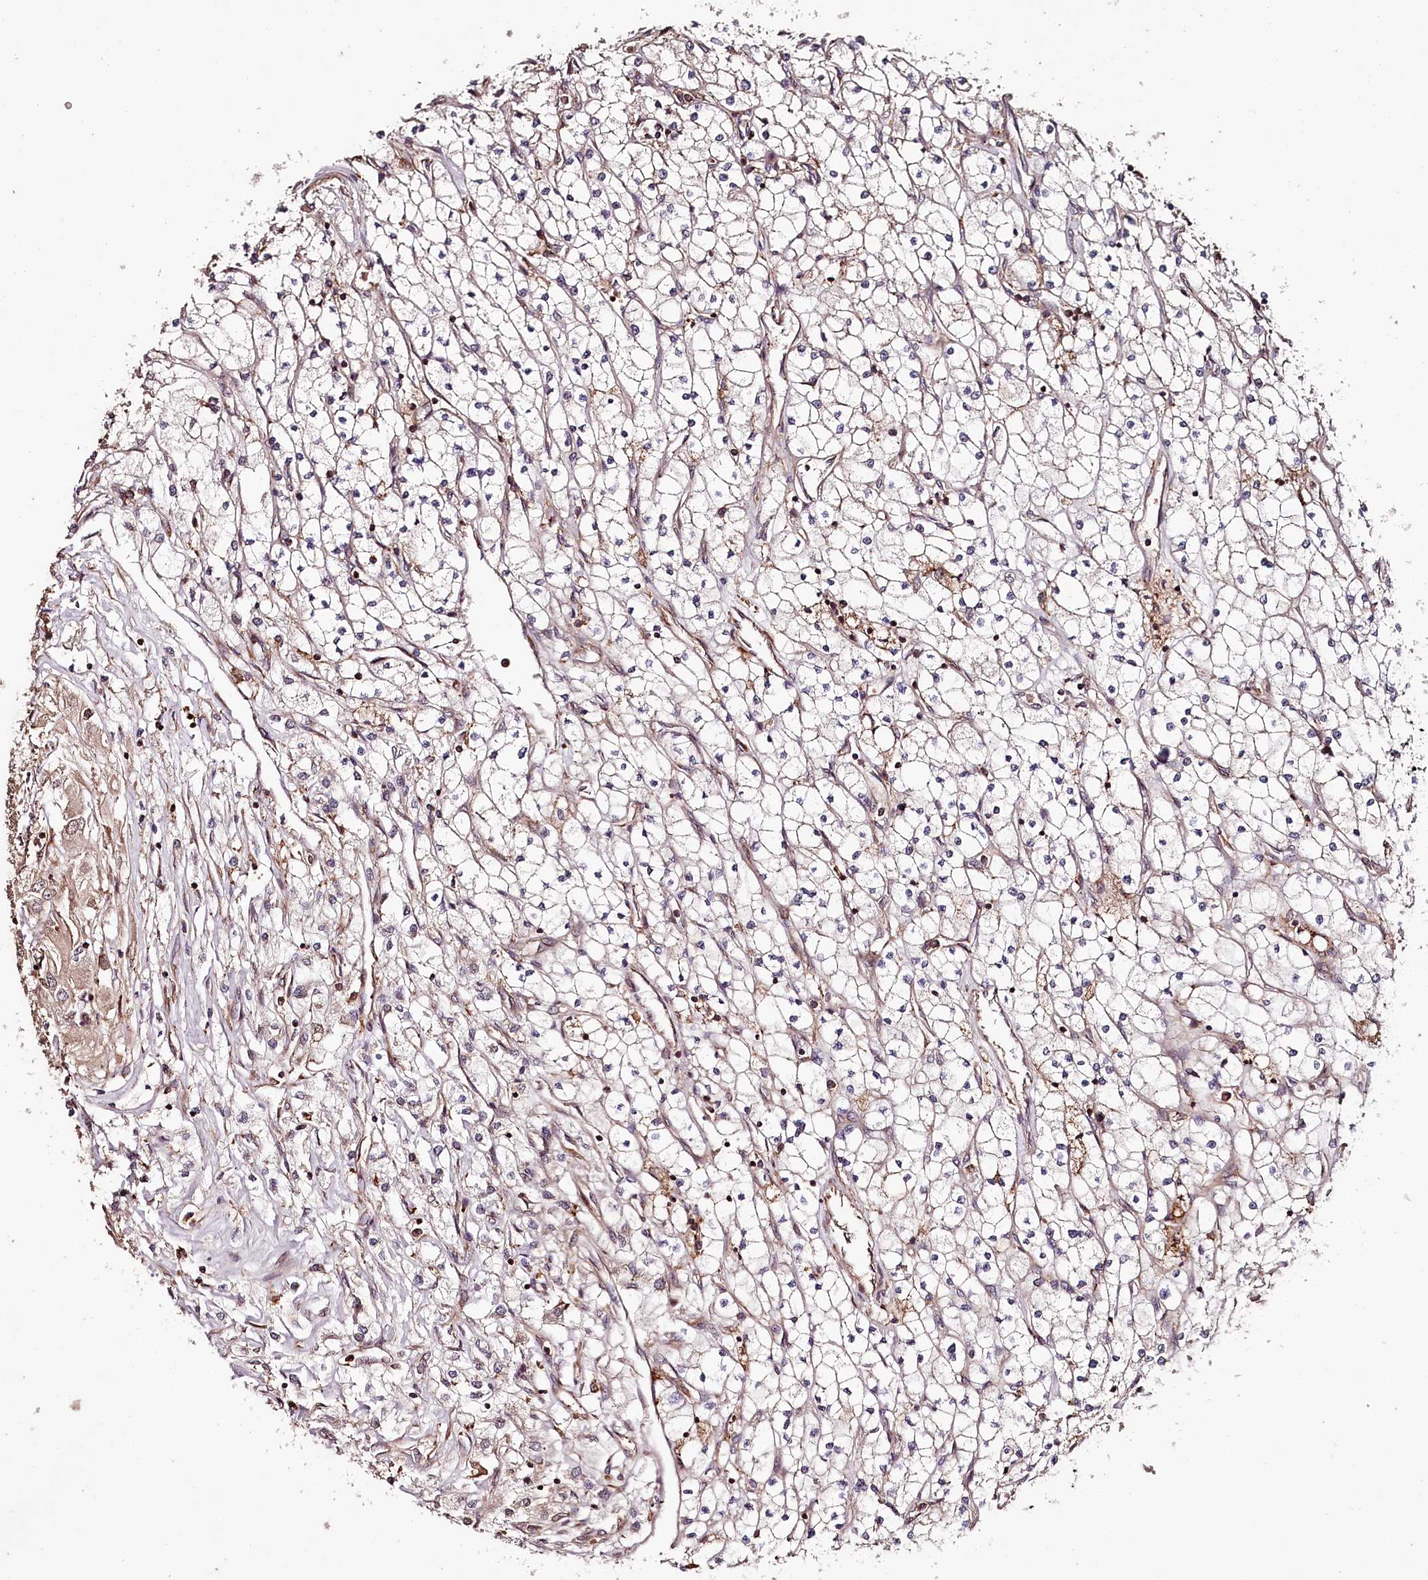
{"staining": {"intensity": "moderate", "quantity": "<25%", "location": "cytoplasmic/membranous"}, "tissue": "renal cancer", "cell_type": "Tumor cells", "image_type": "cancer", "snomed": [{"axis": "morphology", "description": "Adenocarcinoma, NOS"}, {"axis": "topography", "description": "Kidney"}], "caption": "Tumor cells demonstrate low levels of moderate cytoplasmic/membranous expression in about <25% of cells in human renal adenocarcinoma.", "gene": "KIF14", "patient": {"sex": "male", "age": 80}}